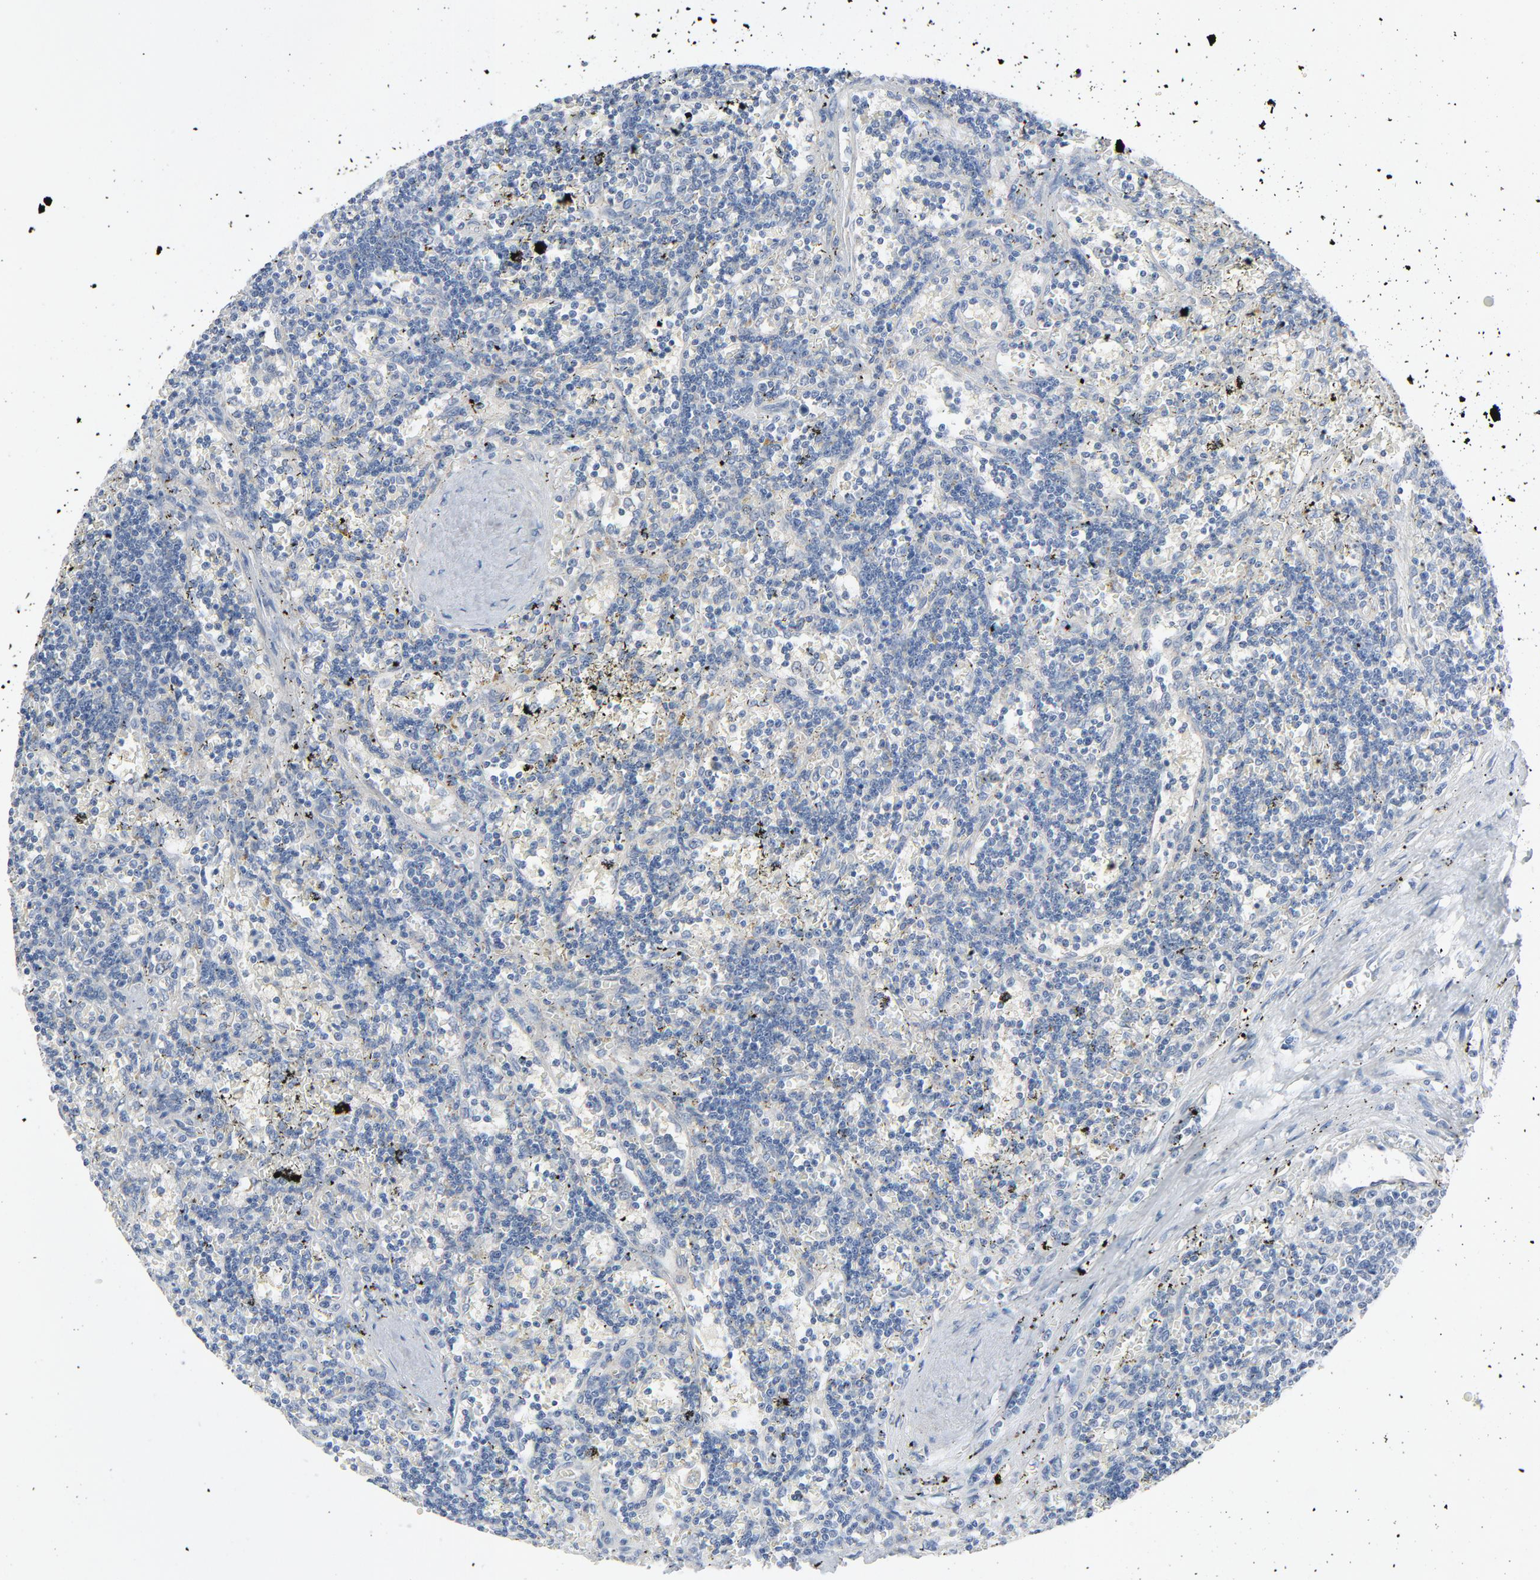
{"staining": {"intensity": "negative", "quantity": "none", "location": "none"}, "tissue": "lymphoma", "cell_type": "Tumor cells", "image_type": "cancer", "snomed": [{"axis": "morphology", "description": "Malignant lymphoma, non-Hodgkin's type, Low grade"}, {"axis": "topography", "description": "Spleen"}], "caption": "High power microscopy photomicrograph of an immunohistochemistry (IHC) micrograph of lymphoma, revealing no significant expression in tumor cells.", "gene": "TSG101", "patient": {"sex": "male", "age": 60}}